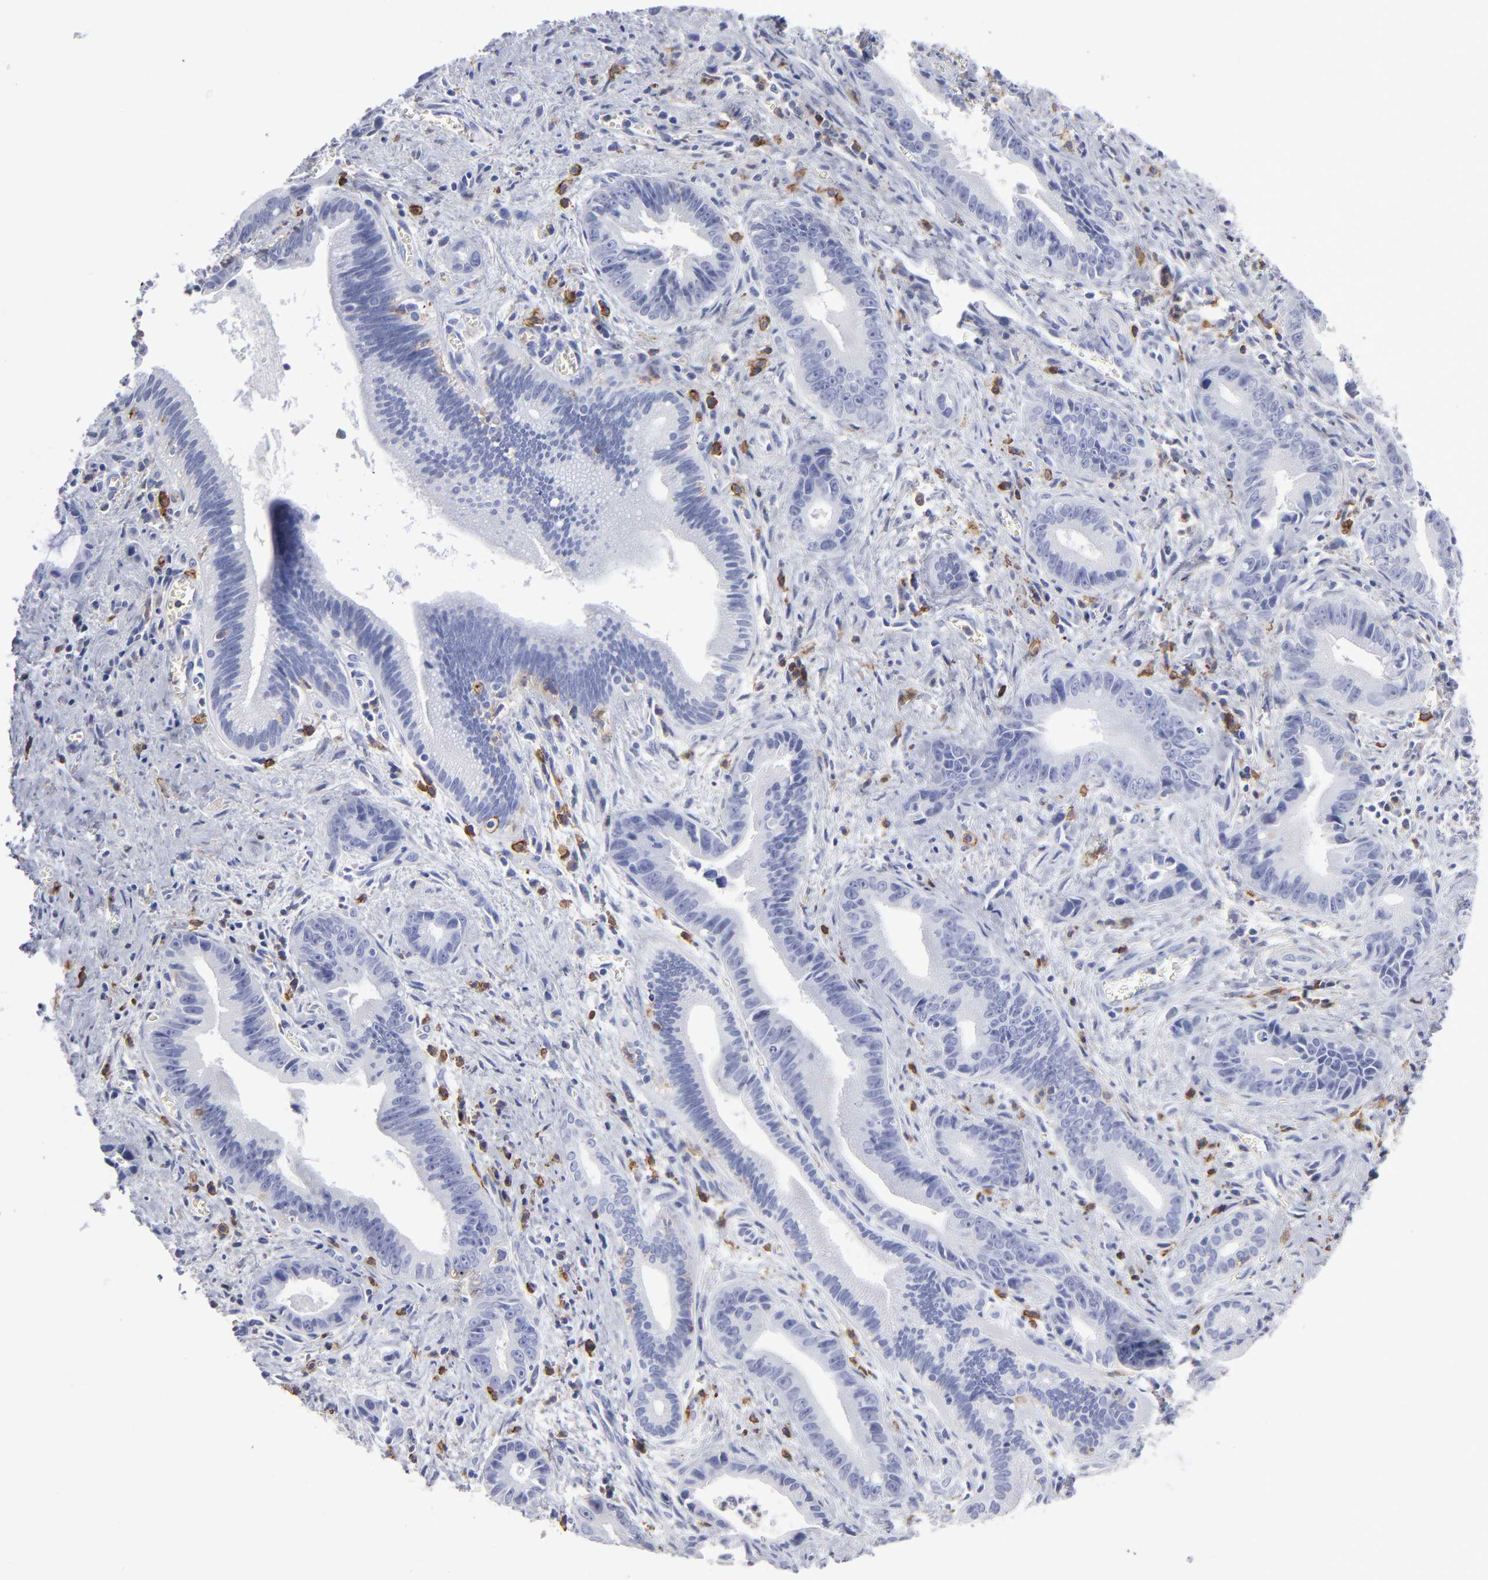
{"staining": {"intensity": "negative", "quantity": "none", "location": "none"}, "tissue": "liver cancer", "cell_type": "Tumor cells", "image_type": "cancer", "snomed": [{"axis": "morphology", "description": "Cholangiocarcinoma"}, {"axis": "topography", "description": "Liver"}], "caption": "High magnification brightfield microscopy of liver cholangiocarcinoma stained with DAB (3,3'-diaminobenzidine) (brown) and counterstained with hematoxylin (blue): tumor cells show no significant positivity.", "gene": "LAT2", "patient": {"sex": "female", "age": 55}}